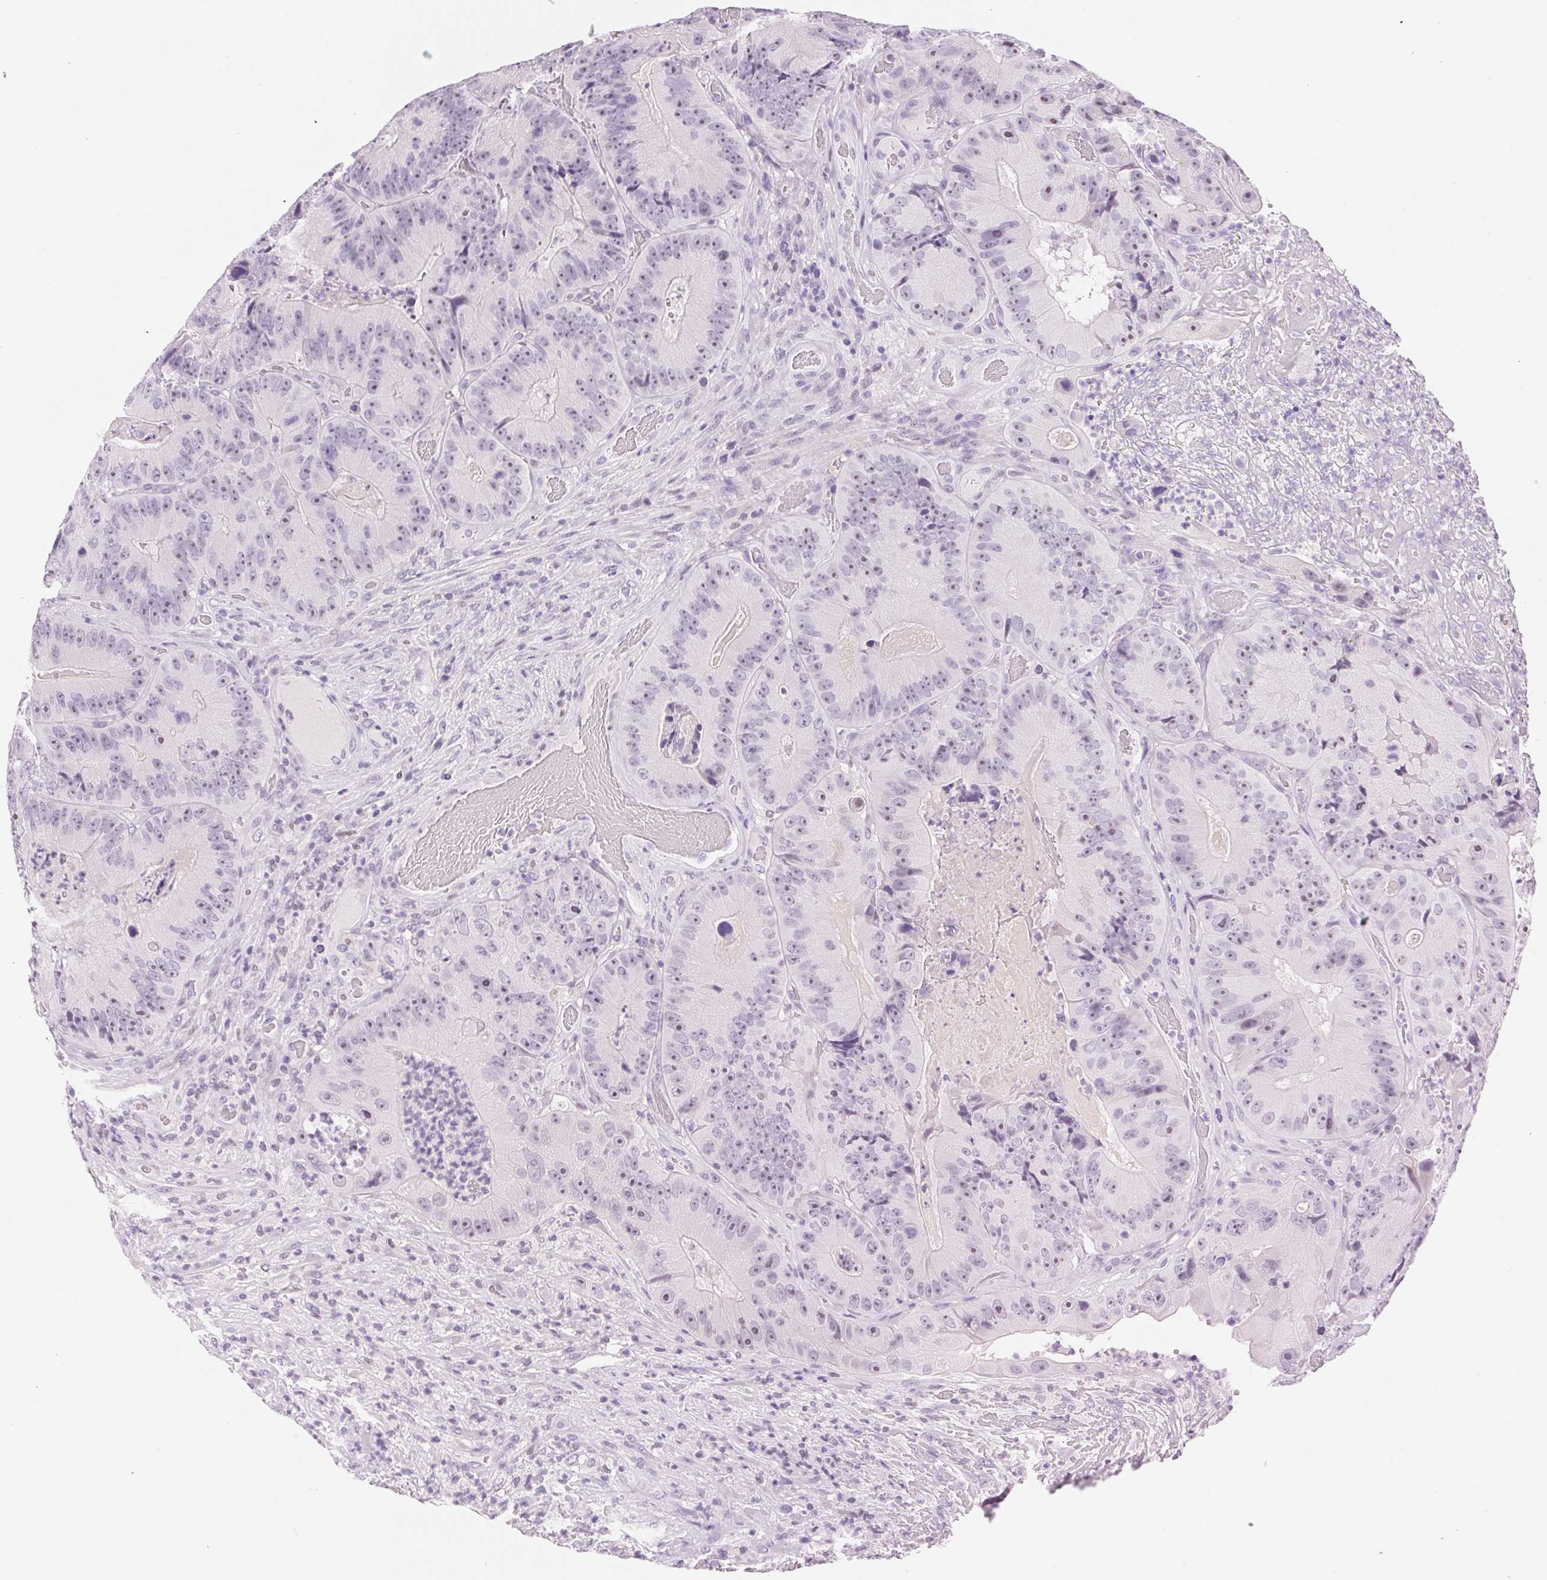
{"staining": {"intensity": "negative", "quantity": "none", "location": "none"}, "tissue": "colorectal cancer", "cell_type": "Tumor cells", "image_type": "cancer", "snomed": [{"axis": "morphology", "description": "Adenocarcinoma, NOS"}, {"axis": "topography", "description": "Colon"}], "caption": "Immunohistochemistry (IHC) of human colorectal adenocarcinoma exhibits no staining in tumor cells.", "gene": "ASGR2", "patient": {"sex": "female", "age": 86}}